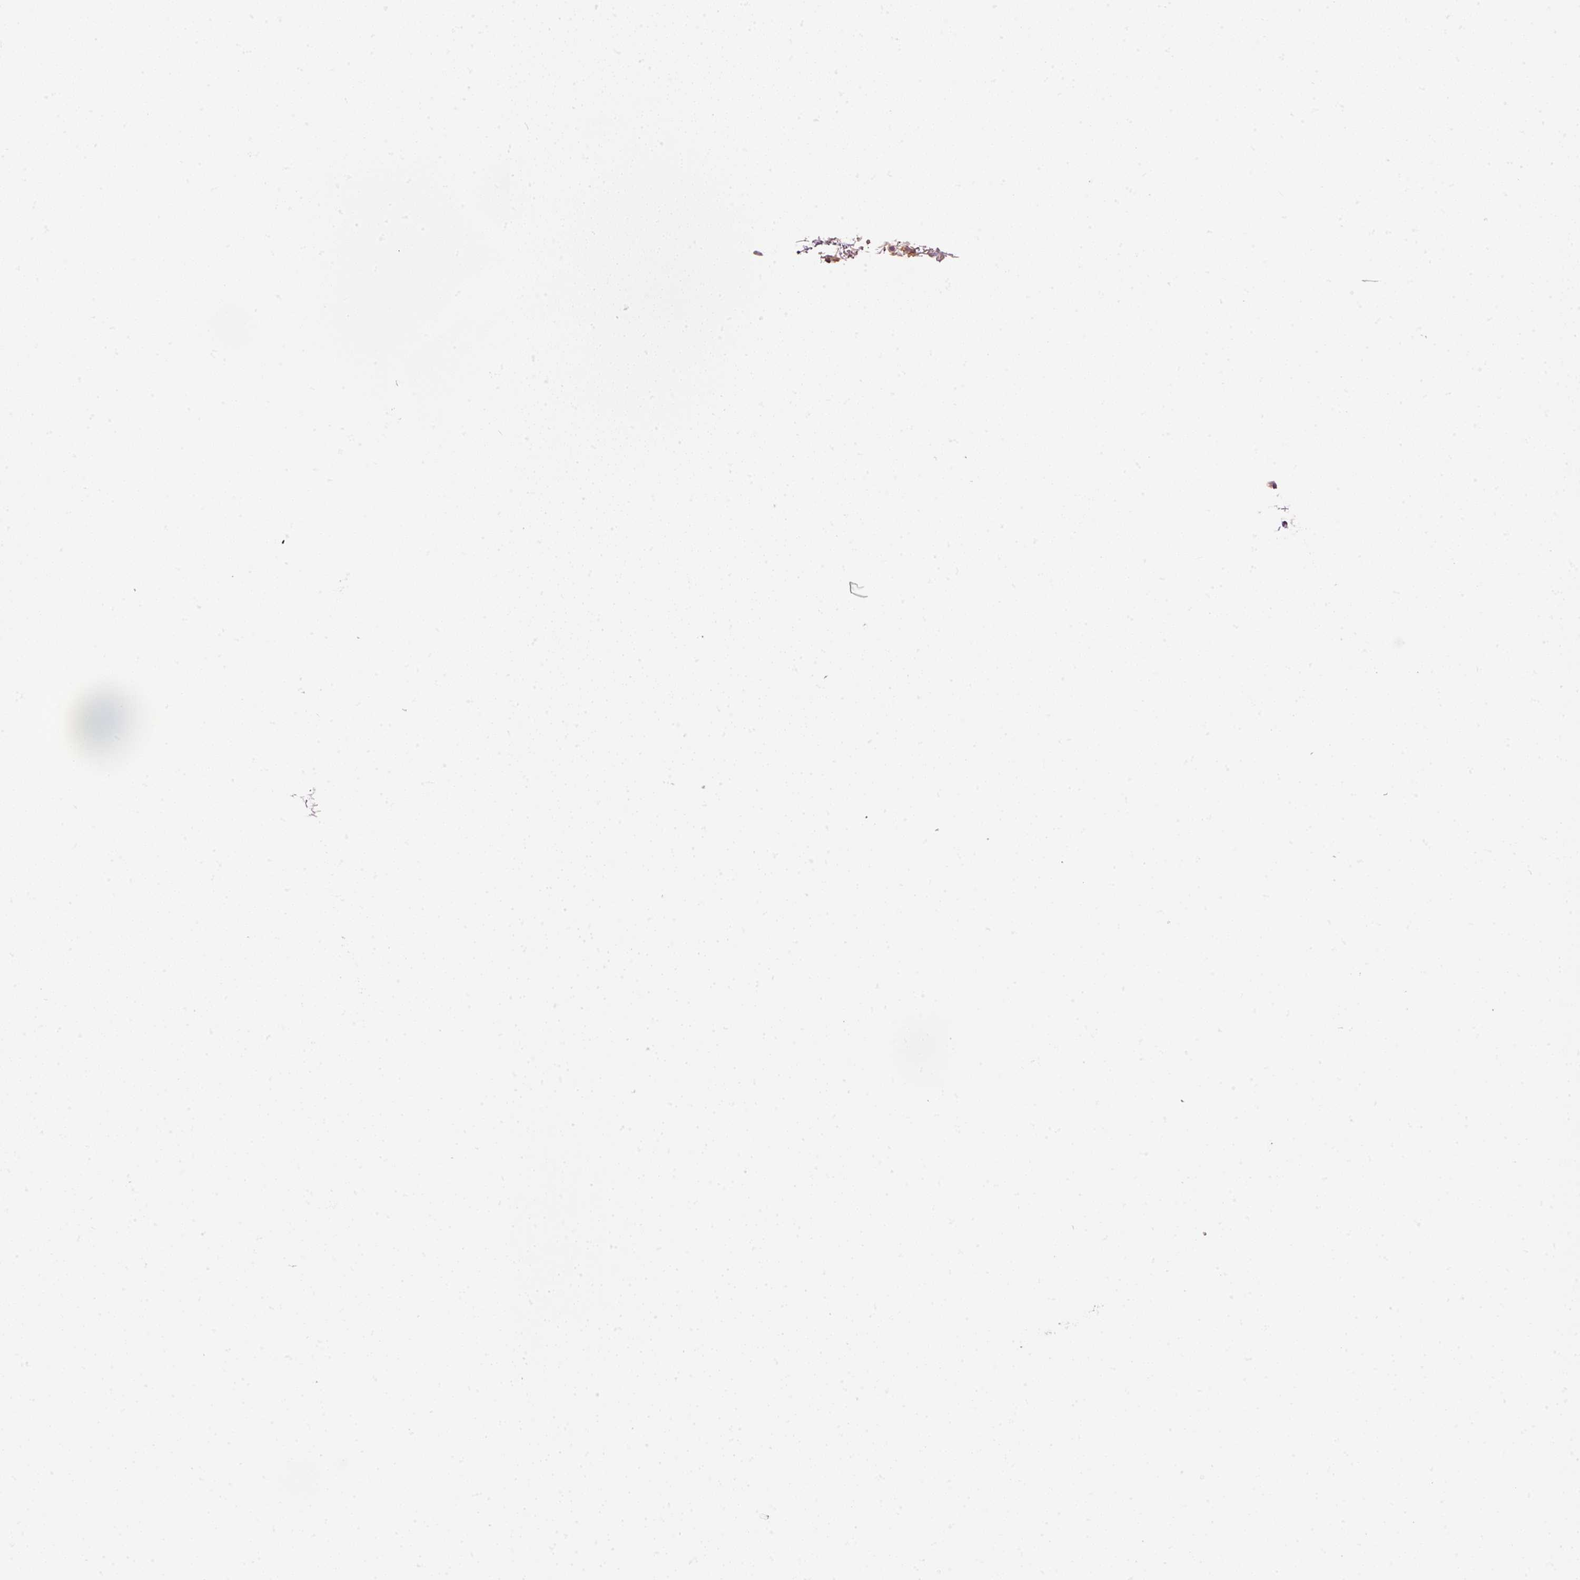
{"staining": {"intensity": "weak", "quantity": "25%-75%", "location": "cytoplasmic/membranous"}, "tissue": "bronchus", "cell_type": "Respiratory epithelial cells", "image_type": "normal", "snomed": [{"axis": "morphology", "description": "Normal tissue, NOS"}, {"axis": "topography", "description": "Bronchus"}], "caption": "Immunohistochemistry (IHC) (DAB) staining of unremarkable human bronchus shows weak cytoplasmic/membranous protein staining in approximately 25%-75% of respiratory epithelial cells. The staining is performed using DAB brown chromogen to label protein expression. The nuclei are counter-stained blue using hematoxylin.", "gene": "SIPA1", "patient": {"sex": "male", "age": 67}}